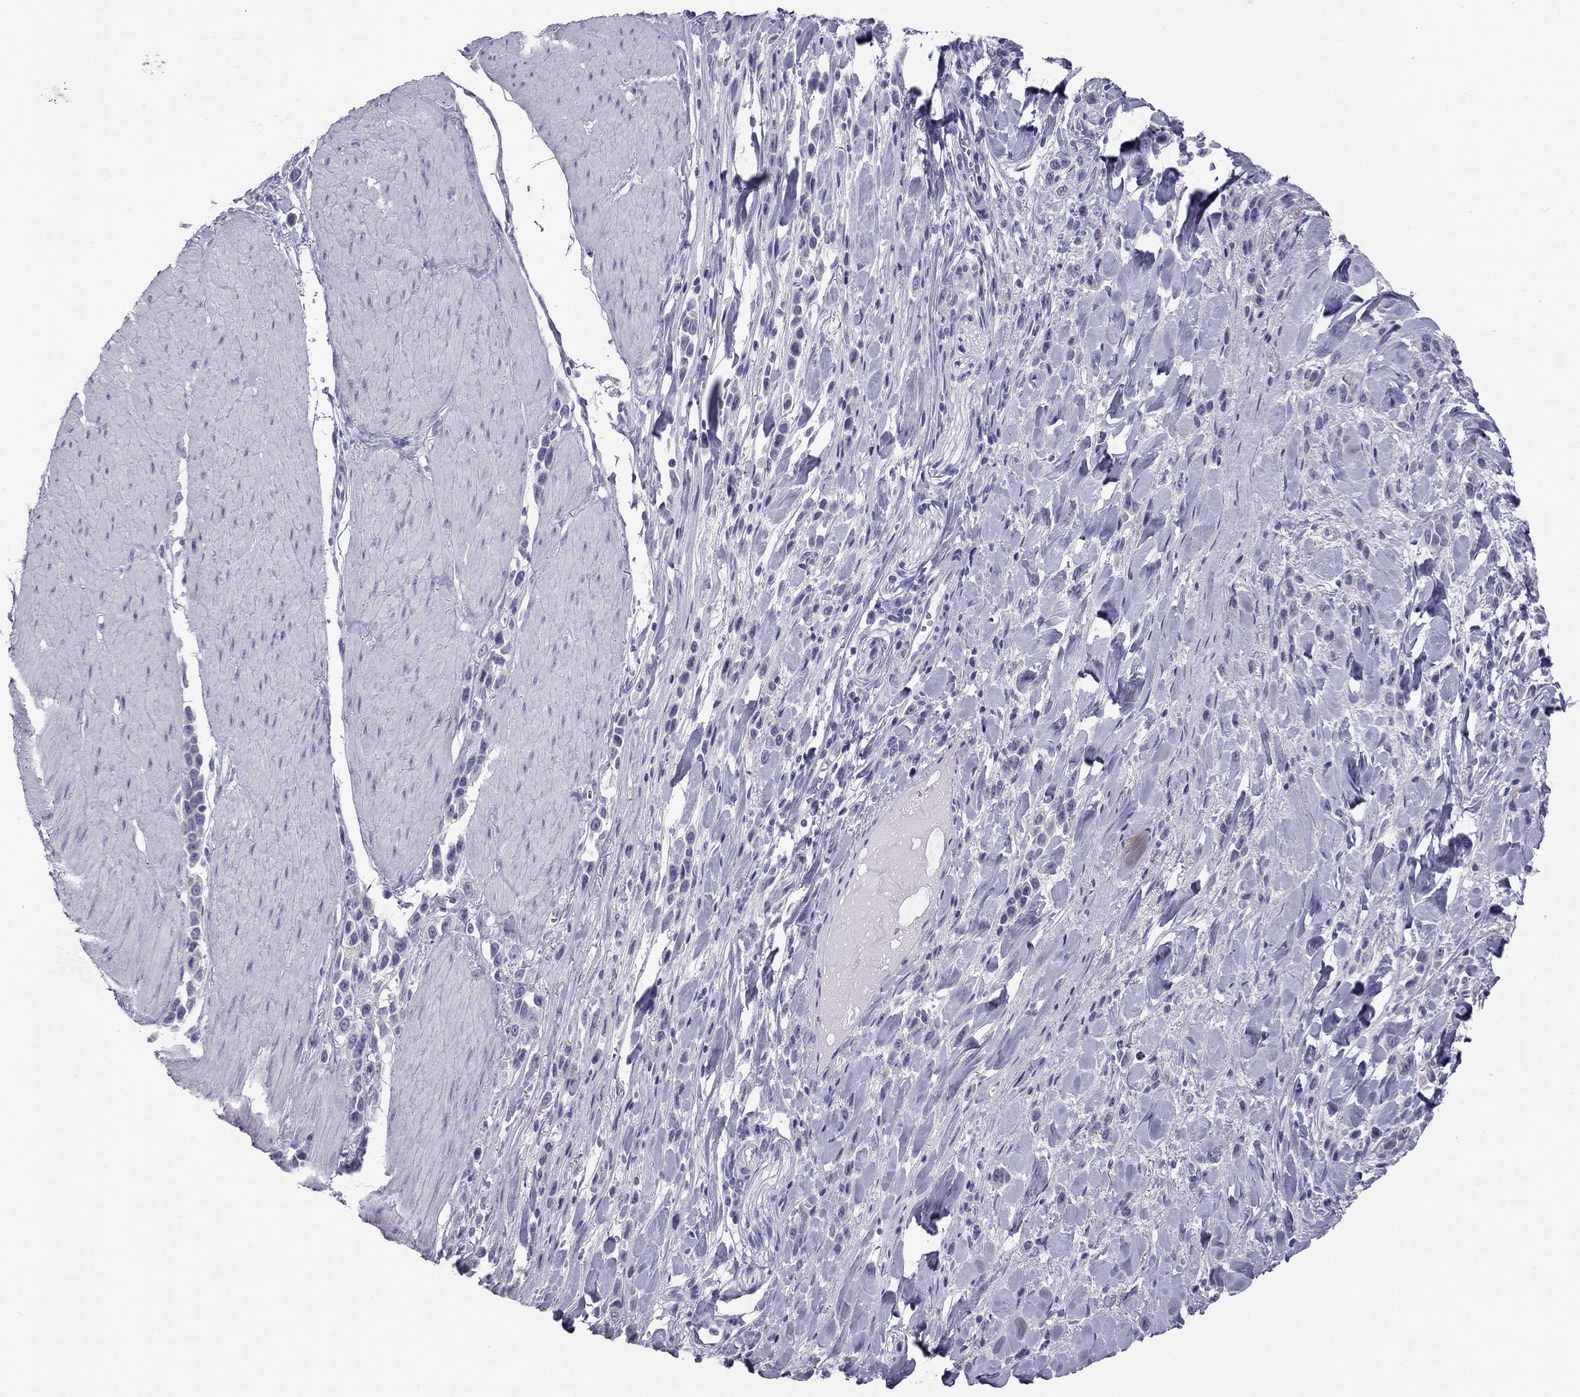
{"staining": {"intensity": "negative", "quantity": "none", "location": "none"}, "tissue": "stomach cancer", "cell_type": "Tumor cells", "image_type": "cancer", "snomed": [{"axis": "morphology", "description": "Adenocarcinoma, NOS"}, {"axis": "topography", "description": "Stomach"}], "caption": "This is a micrograph of immunohistochemistry (IHC) staining of stomach cancer, which shows no expression in tumor cells.", "gene": "PSMB11", "patient": {"sex": "male", "age": 47}}